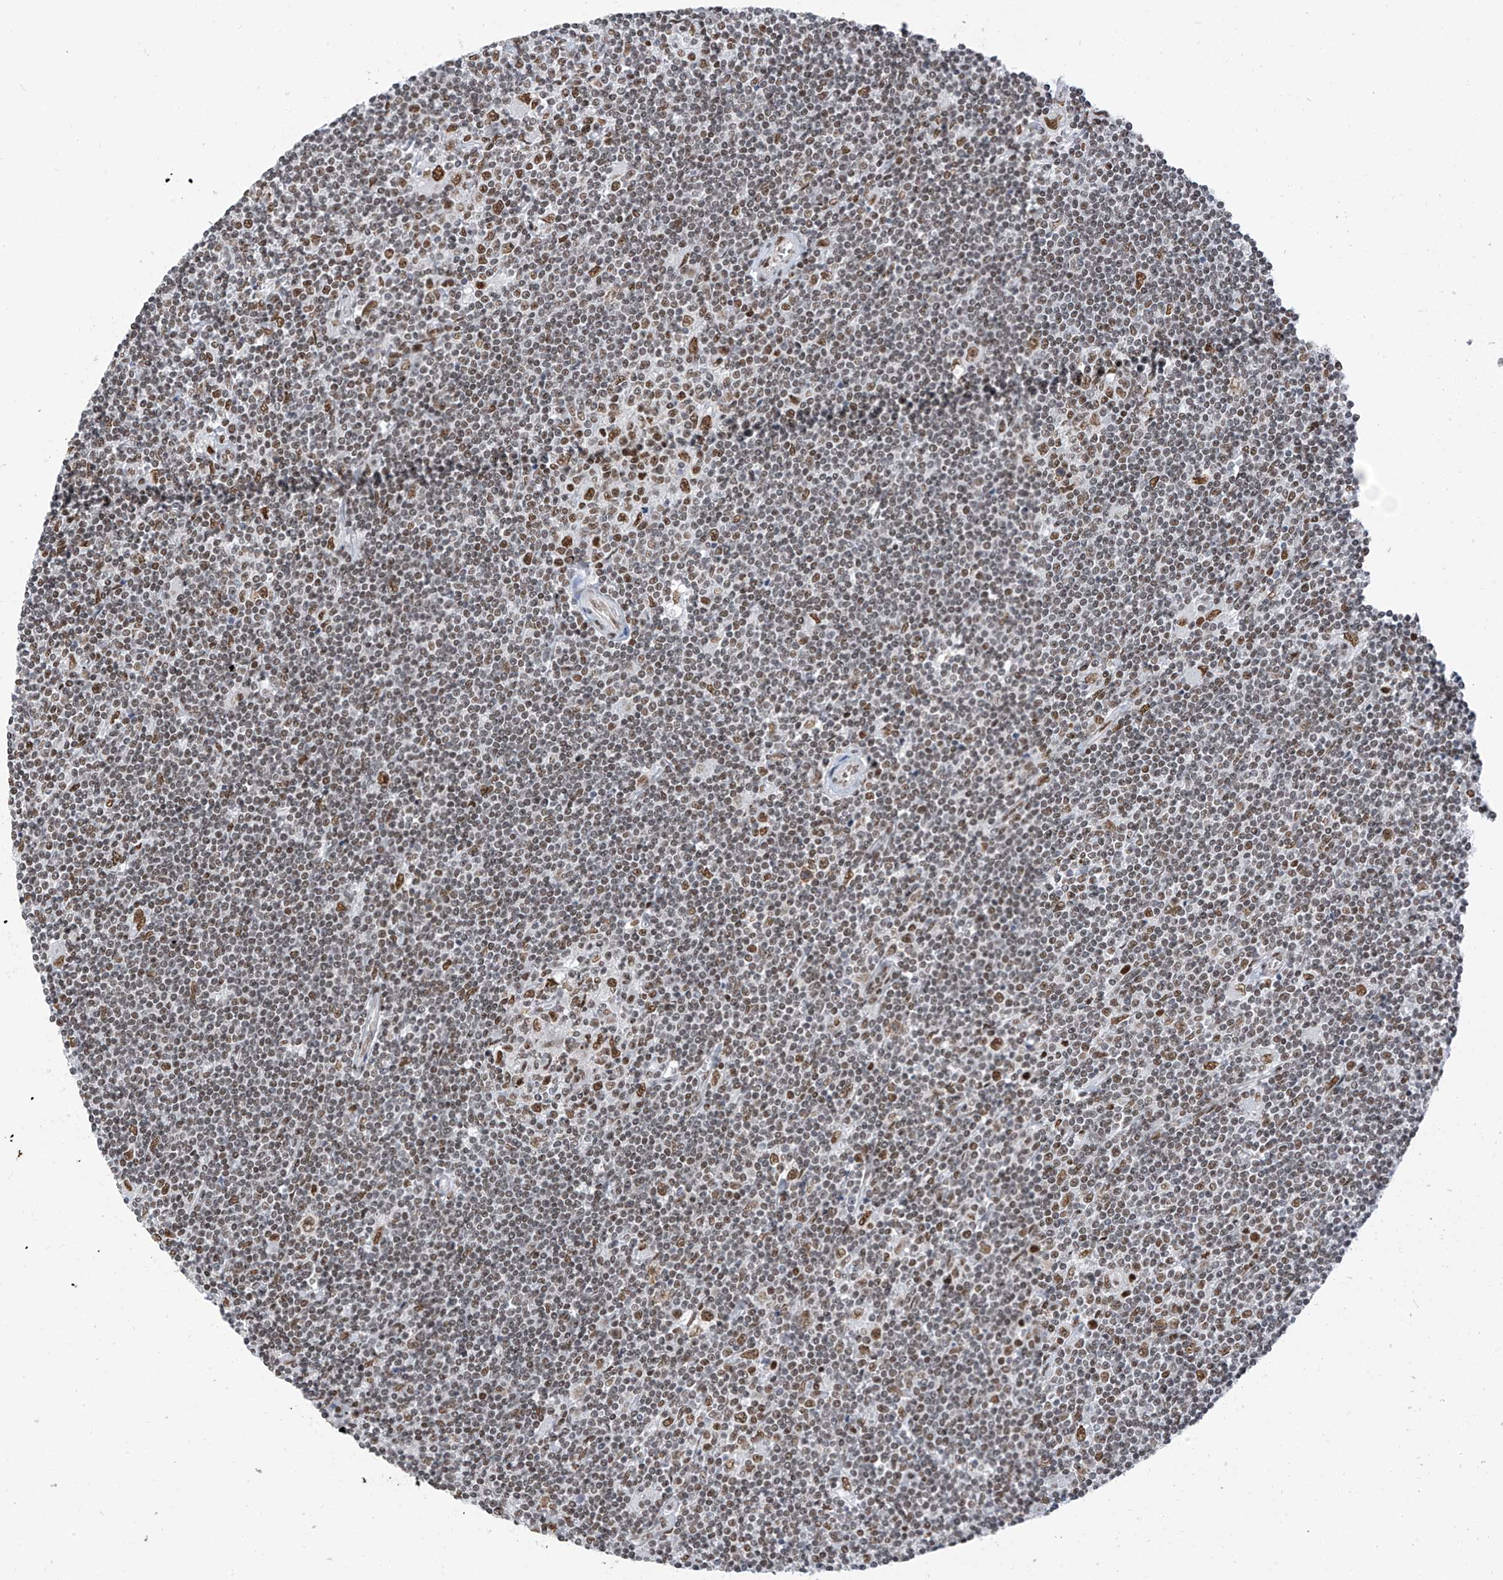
{"staining": {"intensity": "moderate", "quantity": "25%-75%", "location": "nuclear"}, "tissue": "lymphoma", "cell_type": "Tumor cells", "image_type": "cancer", "snomed": [{"axis": "morphology", "description": "Malignant lymphoma, non-Hodgkin's type, Low grade"}, {"axis": "topography", "description": "Spleen"}], "caption": "Human lymphoma stained for a protein (brown) demonstrates moderate nuclear positive staining in approximately 25%-75% of tumor cells.", "gene": "KHSRP", "patient": {"sex": "male", "age": 76}}